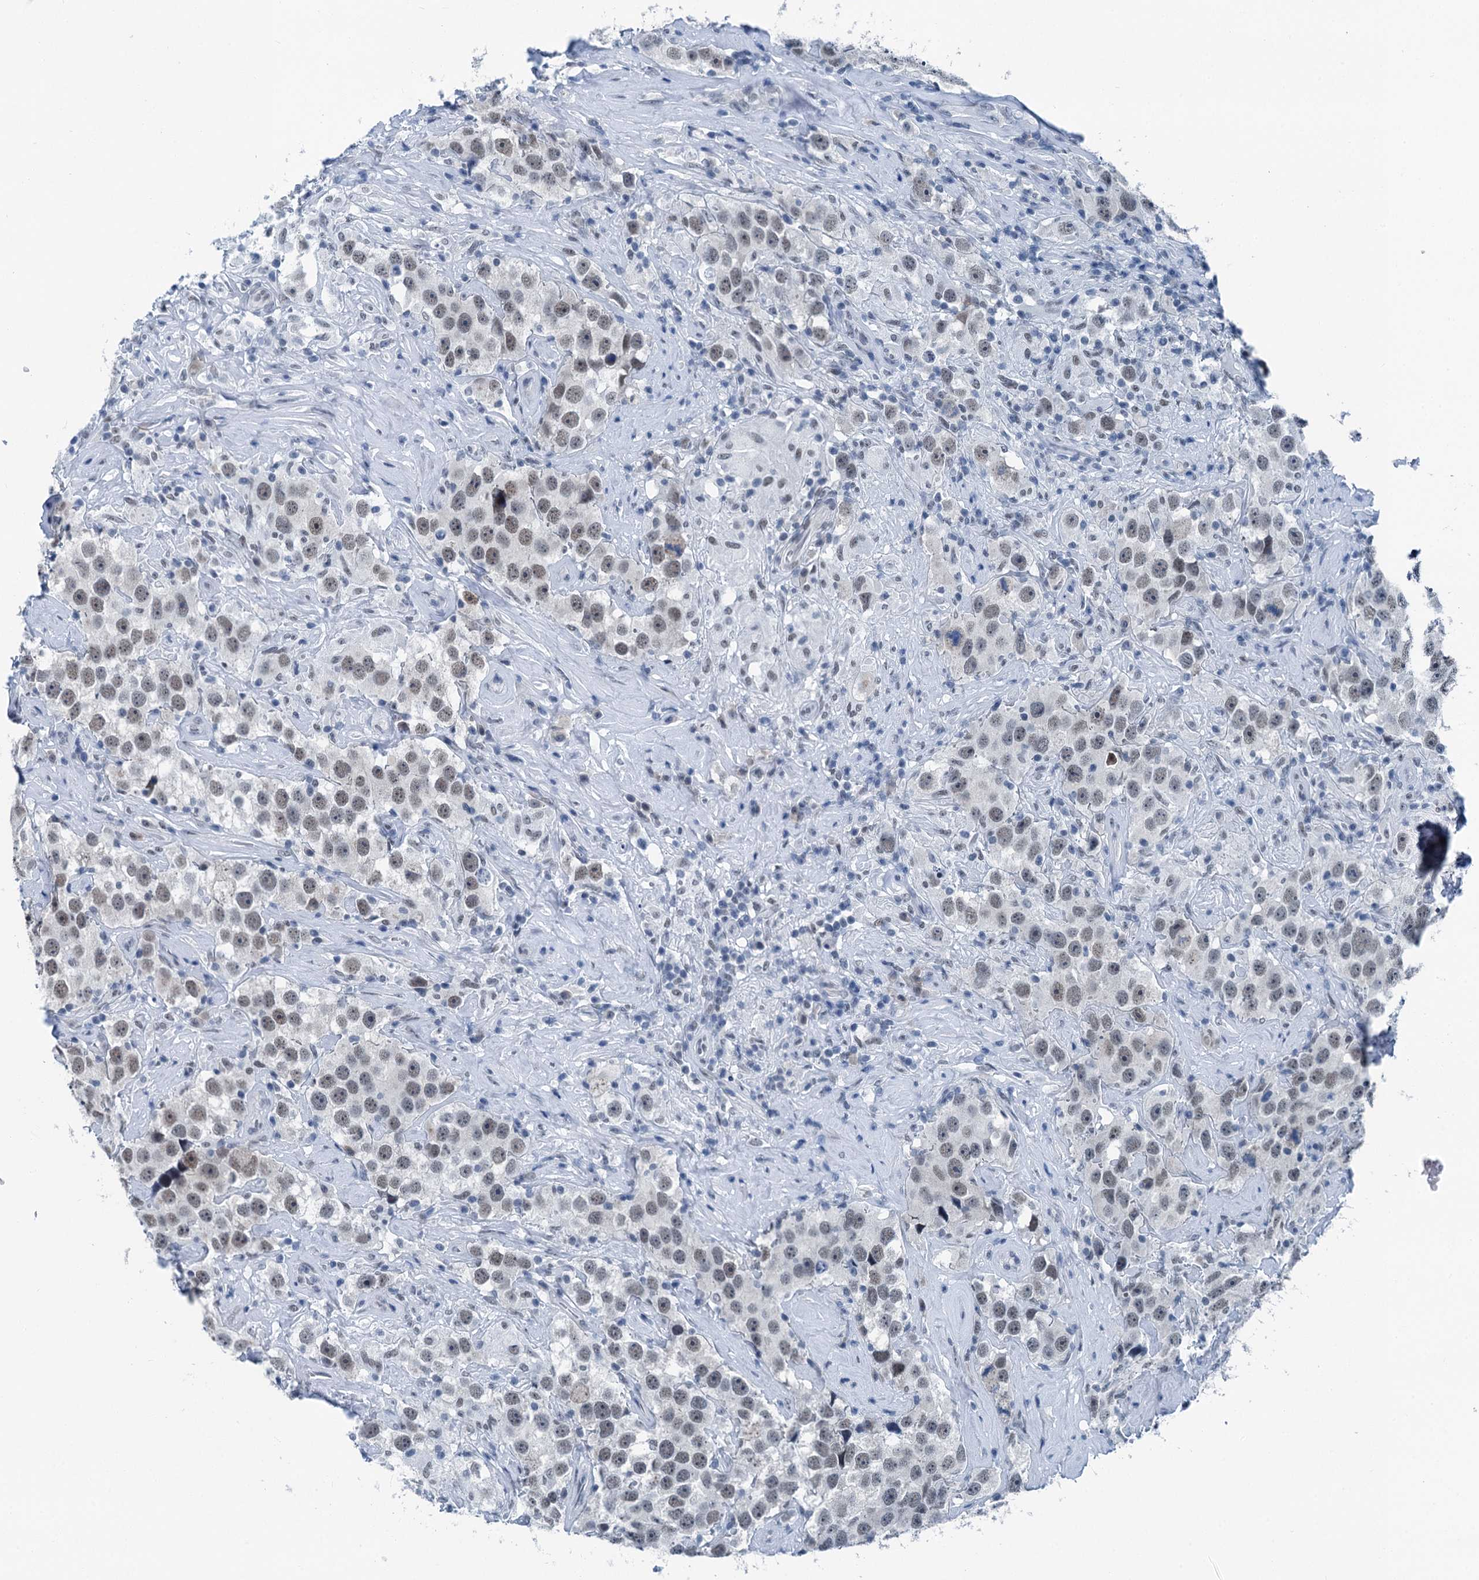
{"staining": {"intensity": "weak", "quantity": "25%-75%", "location": "nuclear"}, "tissue": "testis cancer", "cell_type": "Tumor cells", "image_type": "cancer", "snomed": [{"axis": "morphology", "description": "Seminoma, NOS"}, {"axis": "topography", "description": "Testis"}], "caption": "This histopathology image demonstrates immunohistochemistry (IHC) staining of testis cancer, with low weak nuclear staining in about 25%-75% of tumor cells.", "gene": "TRPT1", "patient": {"sex": "male", "age": 49}}